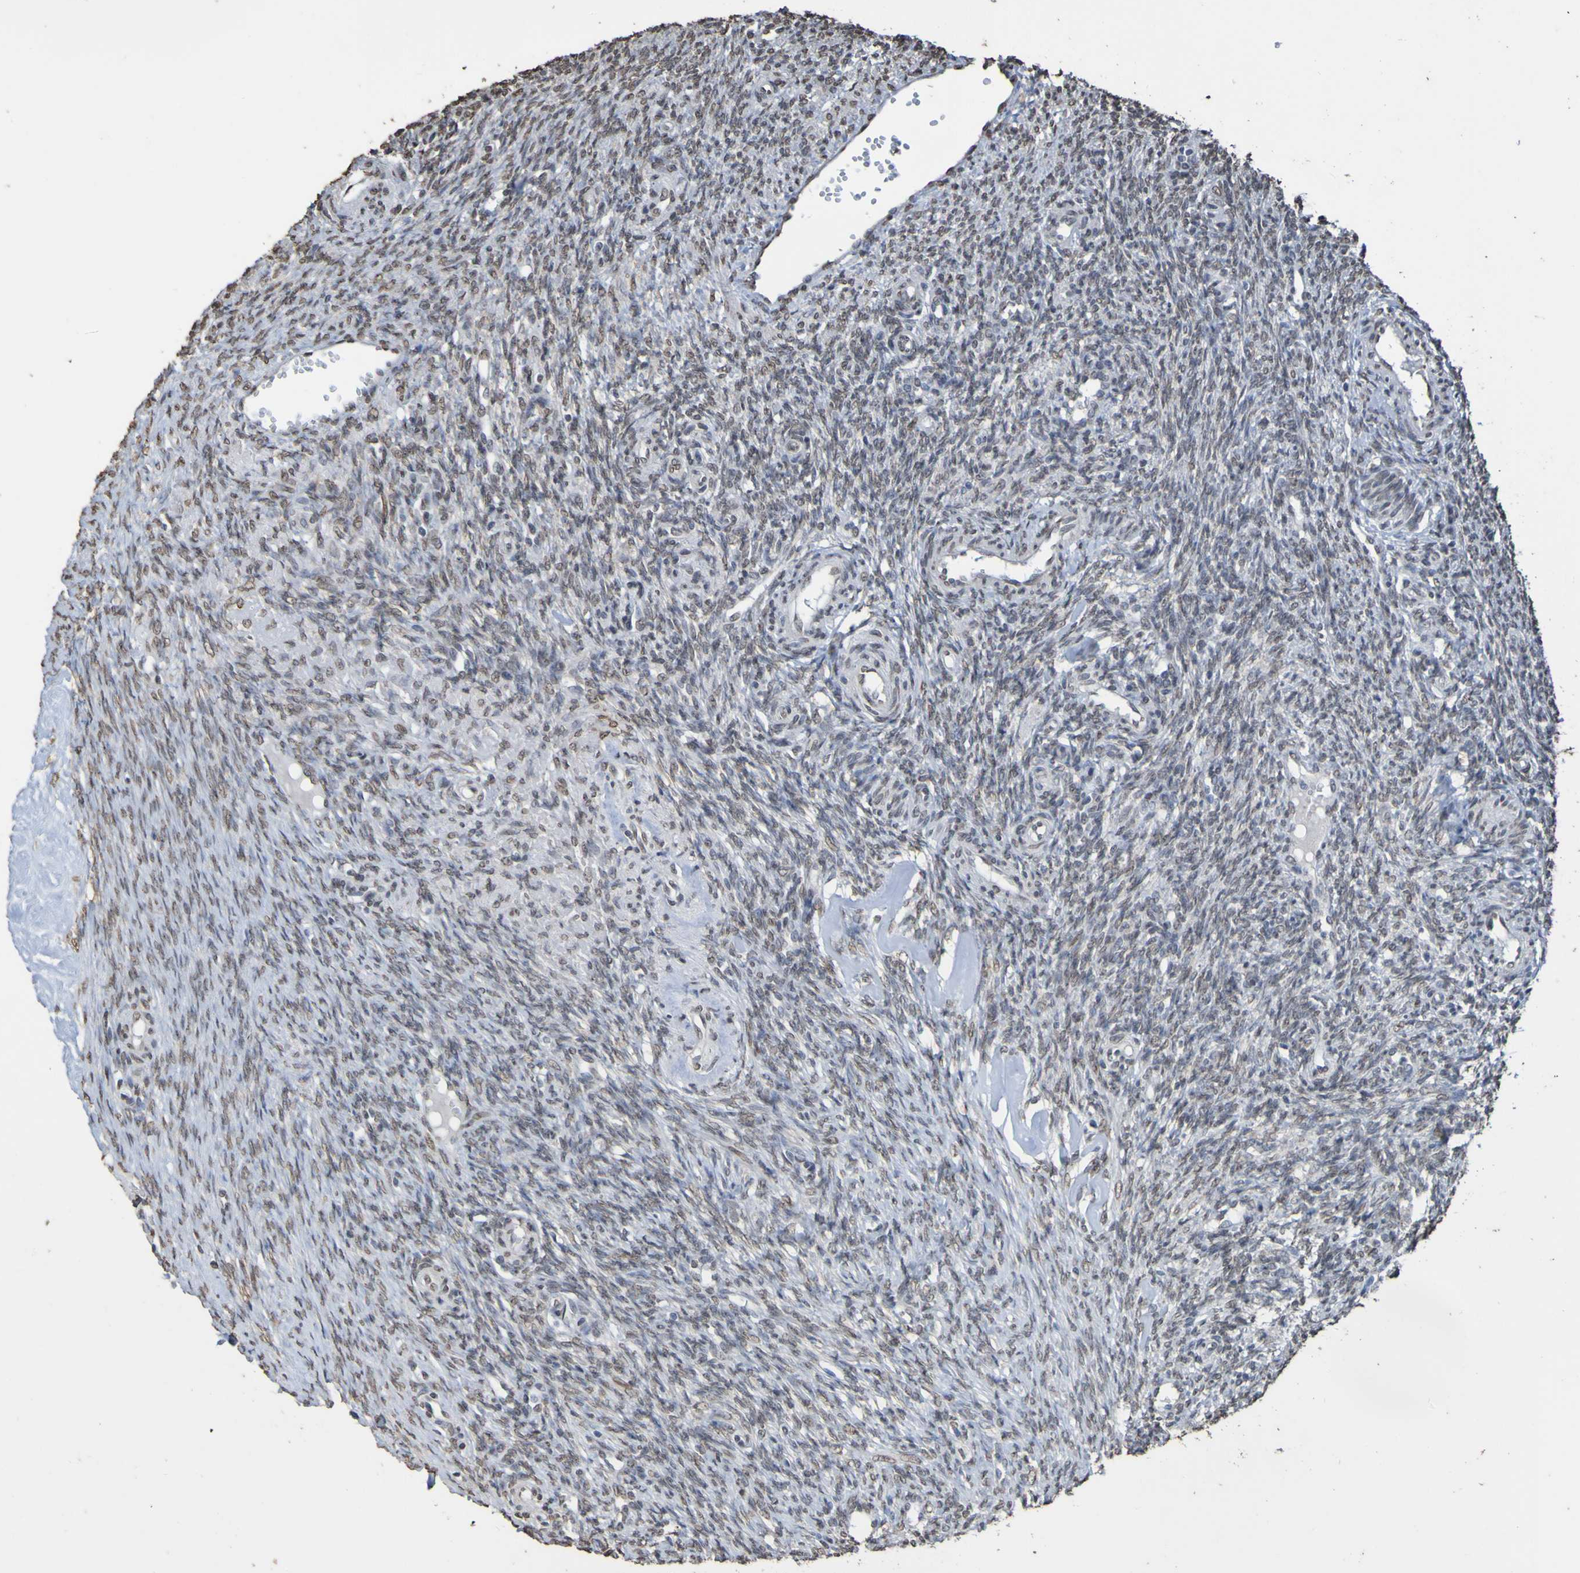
{"staining": {"intensity": "moderate", "quantity": "25%-75%", "location": "nuclear"}, "tissue": "ovary", "cell_type": "Ovarian stroma cells", "image_type": "normal", "snomed": [{"axis": "morphology", "description": "Normal tissue, NOS"}, {"axis": "topography", "description": "Ovary"}], "caption": "A brown stain shows moderate nuclear positivity of a protein in ovarian stroma cells of benign human ovary.", "gene": "ALKBH2", "patient": {"sex": "female", "age": 41}}